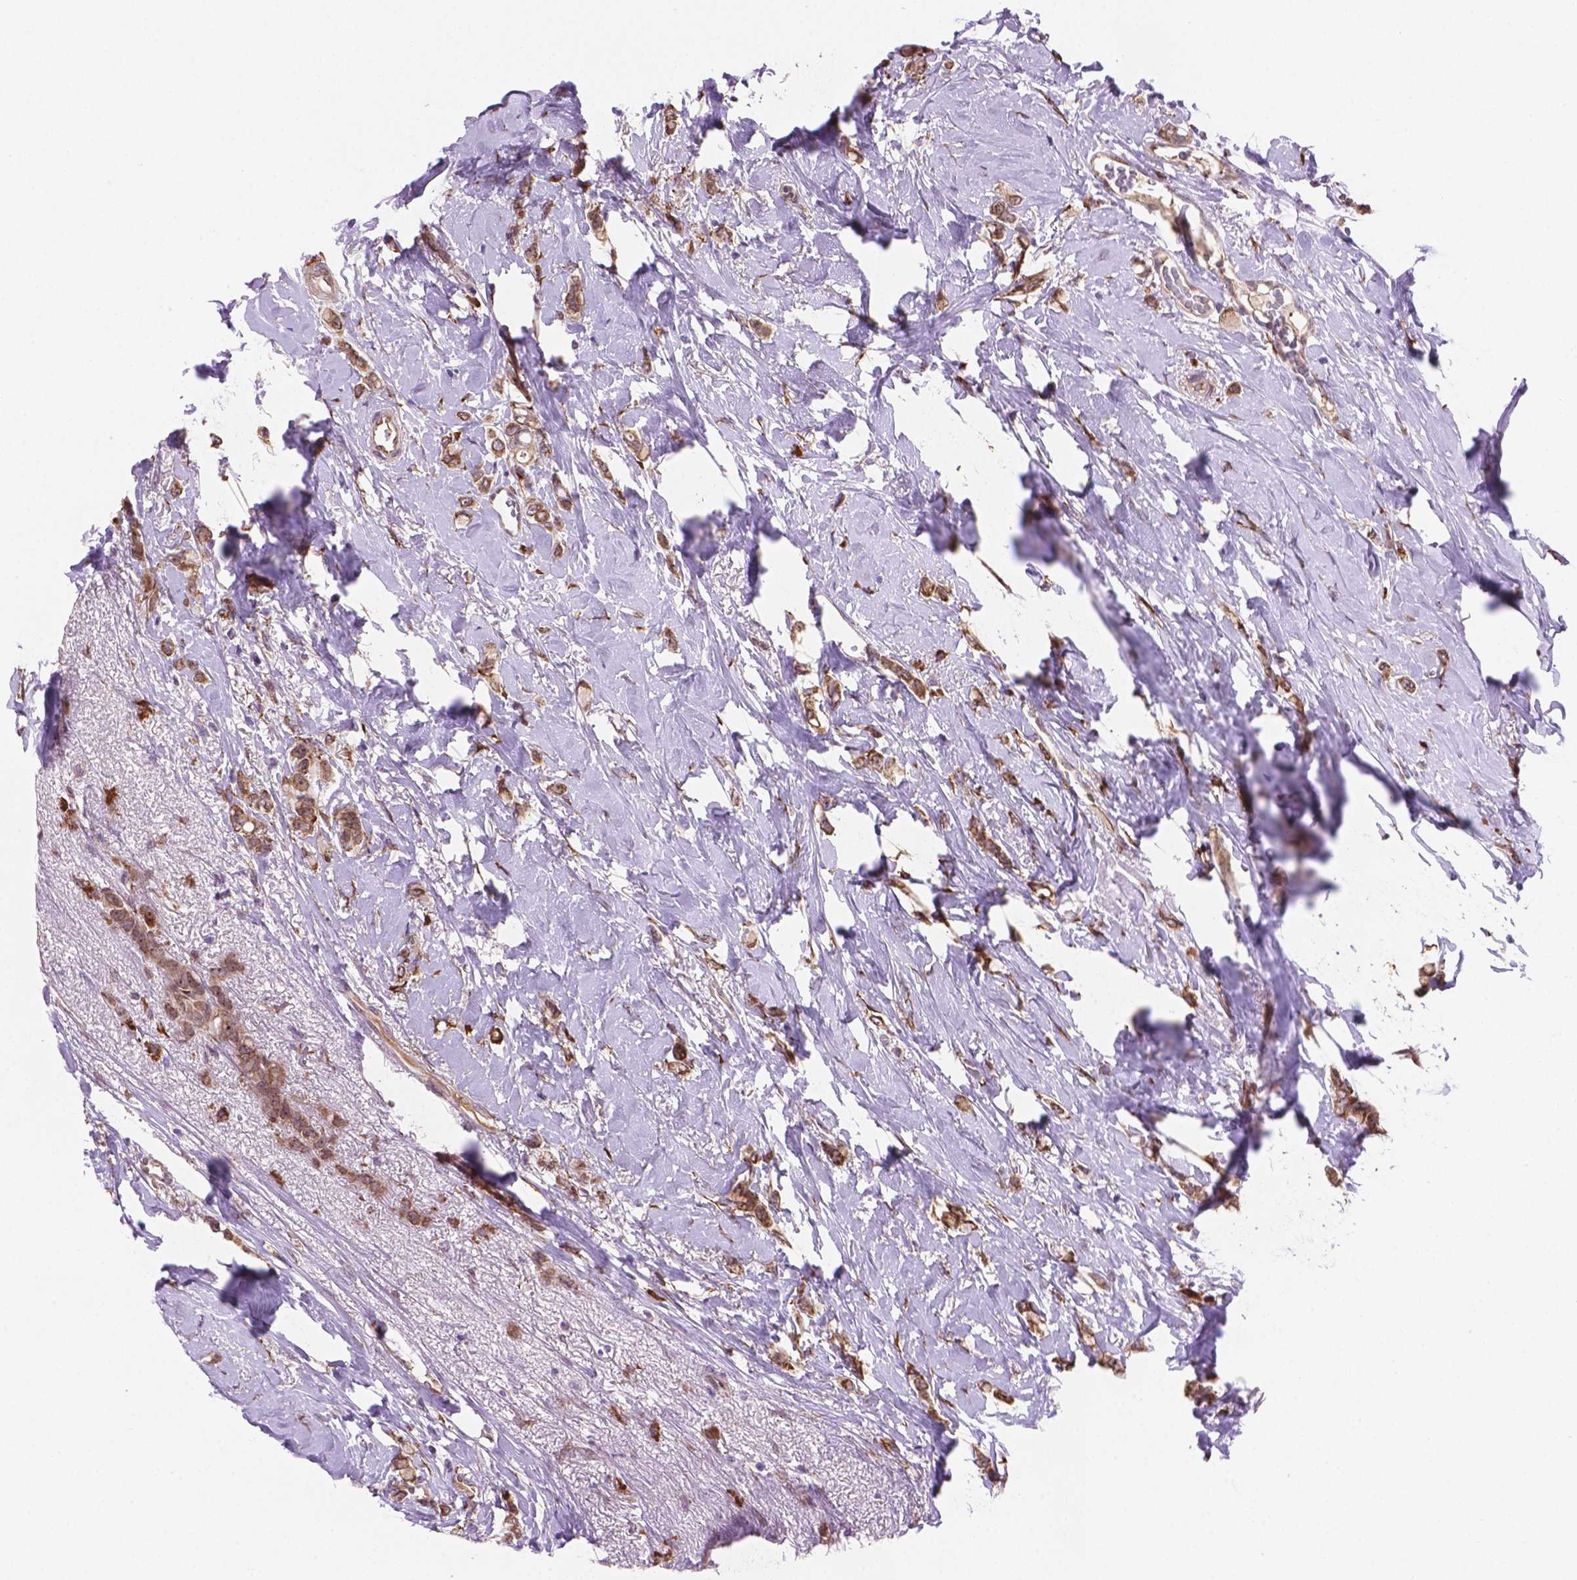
{"staining": {"intensity": "moderate", "quantity": ">75%", "location": "cytoplasmic/membranous"}, "tissue": "breast cancer", "cell_type": "Tumor cells", "image_type": "cancer", "snomed": [{"axis": "morphology", "description": "Lobular carcinoma"}, {"axis": "topography", "description": "Breast"}], "caption": "DAB immunohistochemical staining of breast lobular carcinoma displays moderate cytoplasmic/membranous protein staining in about >75% of tumor cells.", "gene": "FNIP1", "patient": {"sex": "female", "age": 66}}